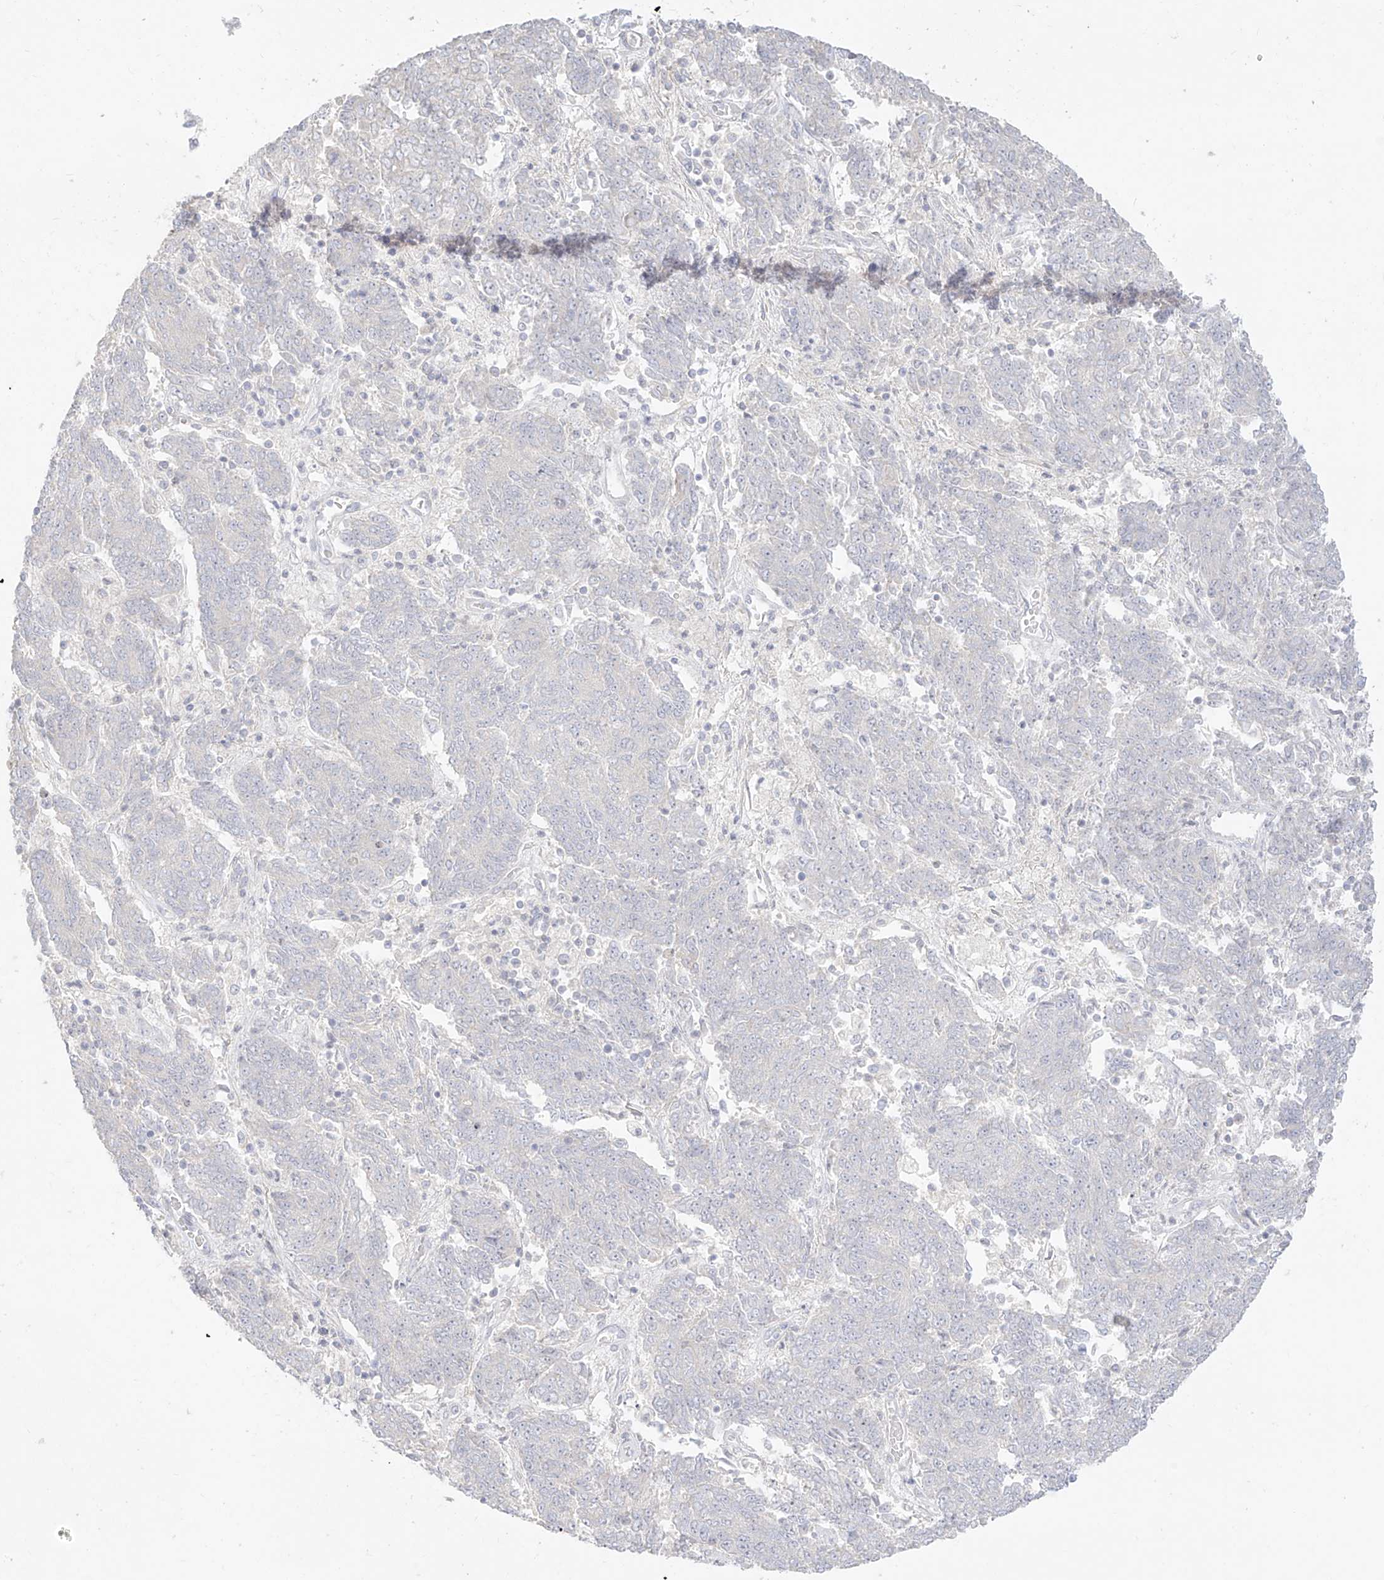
{"staining": {"intensity": "negative", "quantity": "none", "location": "none"}, "tissue": "endometrial cancer", "cell_type": "Tumor cells", "image_type": "cancer", "snomed": [{"axis": "morphology", "description": "Adenocarcinoma, NOS"}, {"axis": "topography", "description": "Endometrium"}], "caption": "IHC image of neoplastic tissue: endometrial adenocarcinoma stained with DAB (3,3'-diaminobenzidine) displays no significant protein positivity in tumor cells.", "gene": "ARHGEF40", "patient": {"sex": "female", "age": 80}}